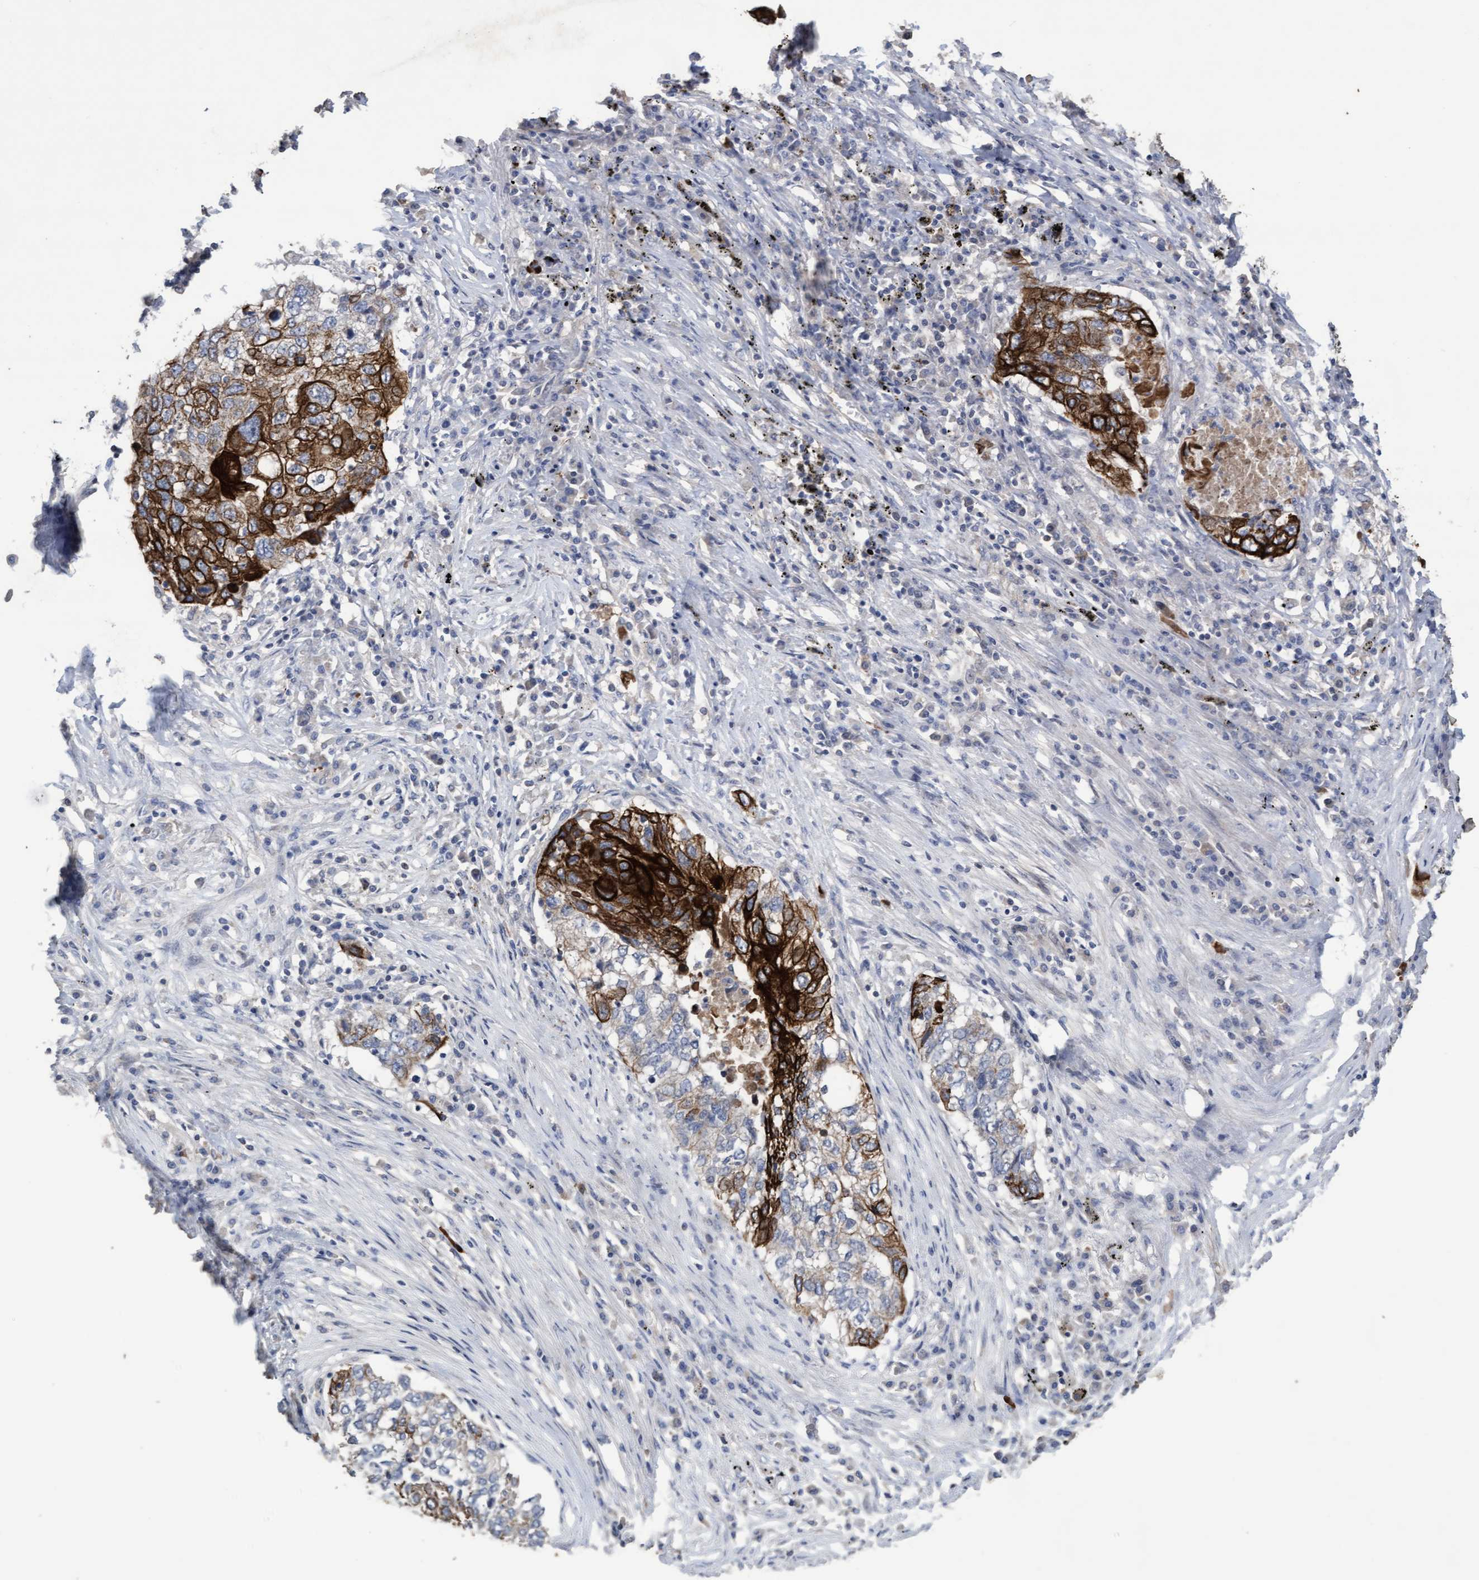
{"staining": {"intensity": "strong", "quantity": ">75%", "location": "cytoplasmic/membranous"}, "tissue": "lung cancer", "cell_type": "Tumor cells", "image_type": "cancer", "snomed": [{"axis": "morphology", "description": "Squamous cell carcinoma, NOS"}, {"axis": "topography", "description": "Lung"}], "caption": "A high amount of strong cytoplasmic/membranous staining is present in approximately >75% of tumor cells in lung squamous cell carcinoma tissue.", "gene": "KRT24", "patient": {"sex": "female", "age": 63}}